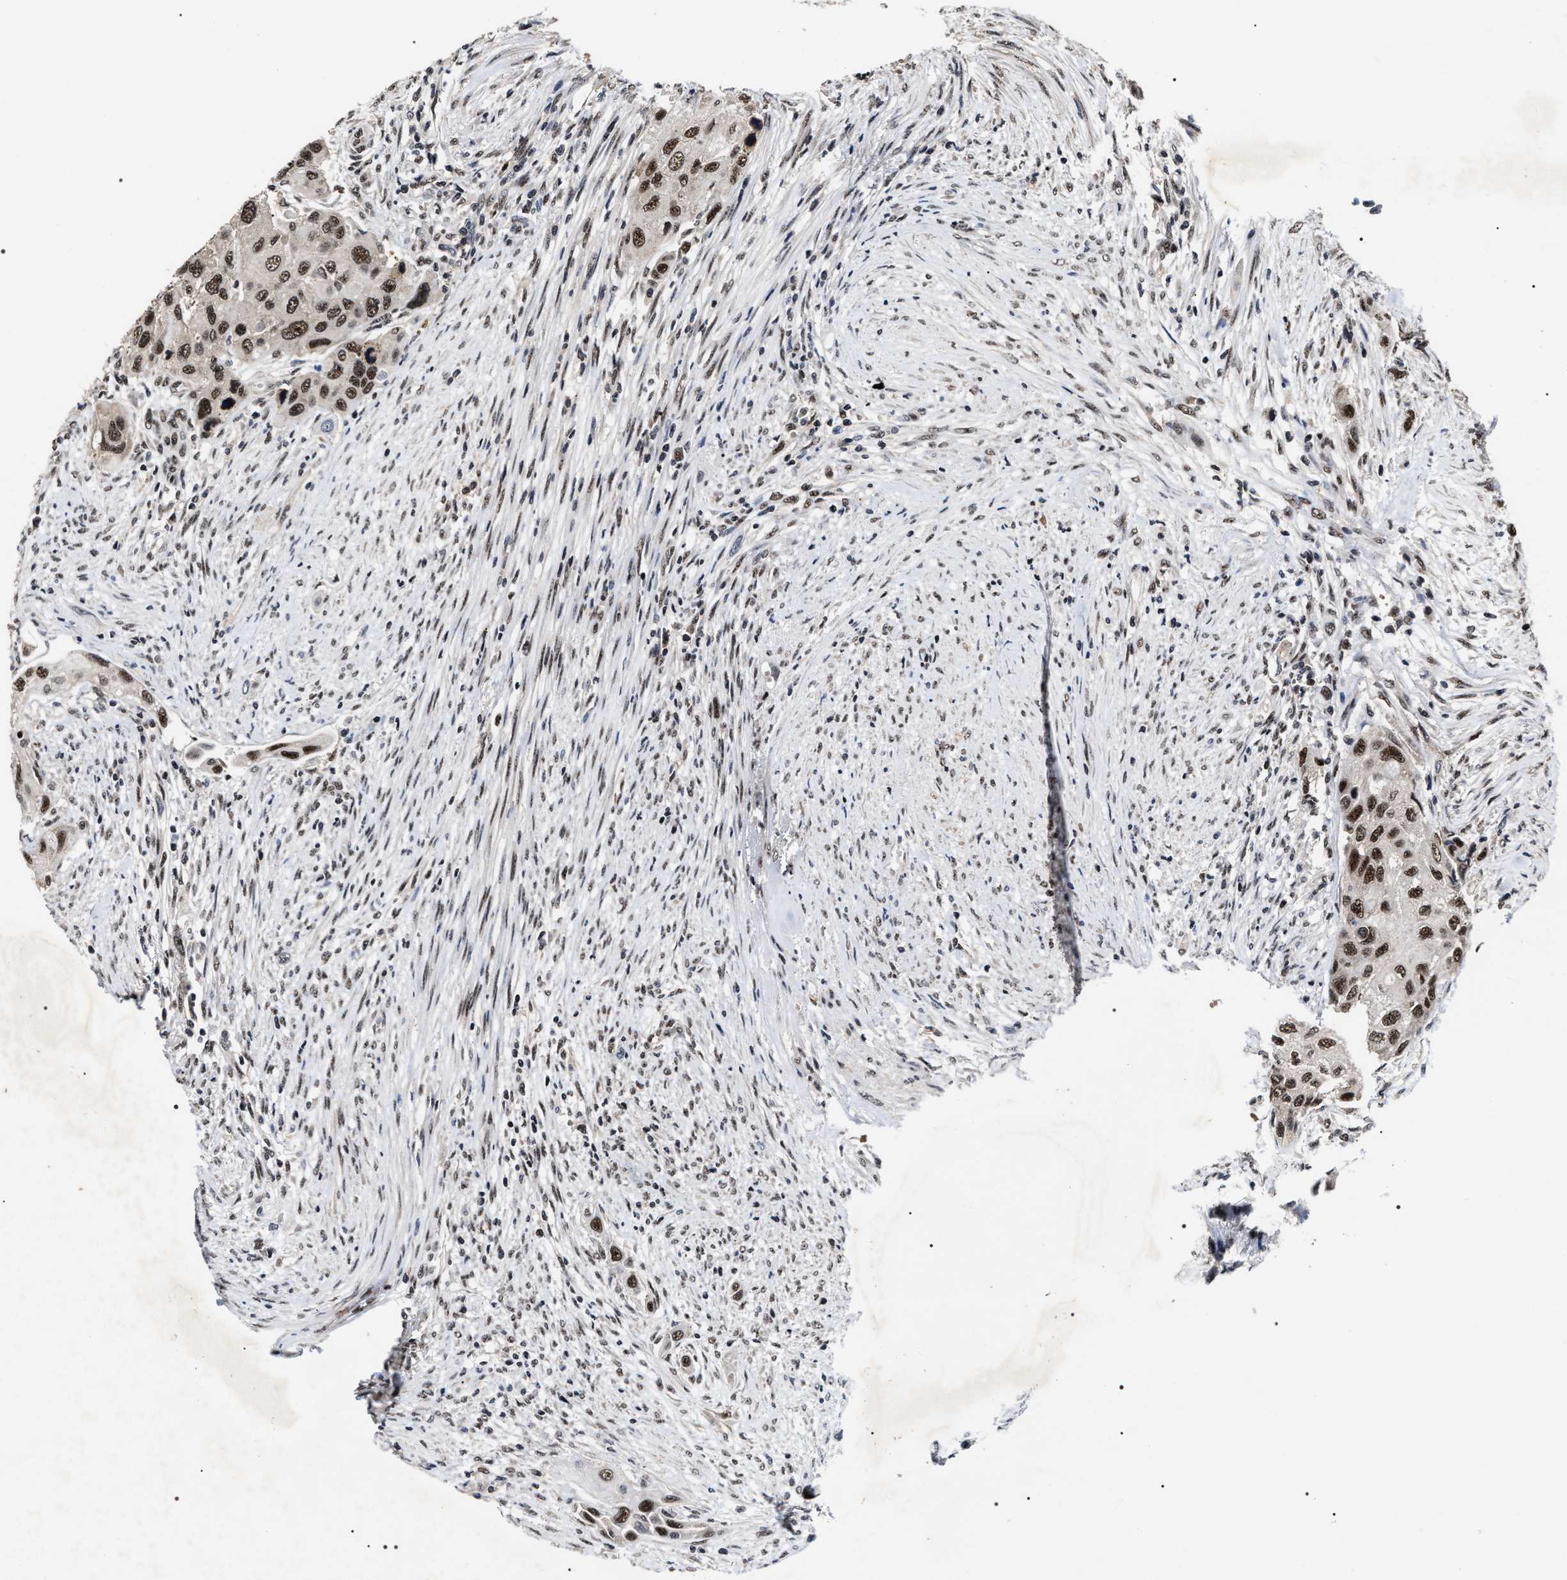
{"staining": {"intensity": "strong", "quantity": ">75%", "location": "nuclear"}, "tissue": "urothelial cancer", "cell_type": "Tumor cells", "image_type": "cancer", "snomed": [{"axis": "morphology", "description": "Urothelial carcinoma, High grade"}, {"axis": "topography", "description": "Urinary bladder"}], "caption": "Urothelial cancer stained for a protein (brown) reveals strong nuclear positive expression in about >75% of tumor cells.", "gene": "RRP1B", "patient": {"sex": "female", "age": 56}}